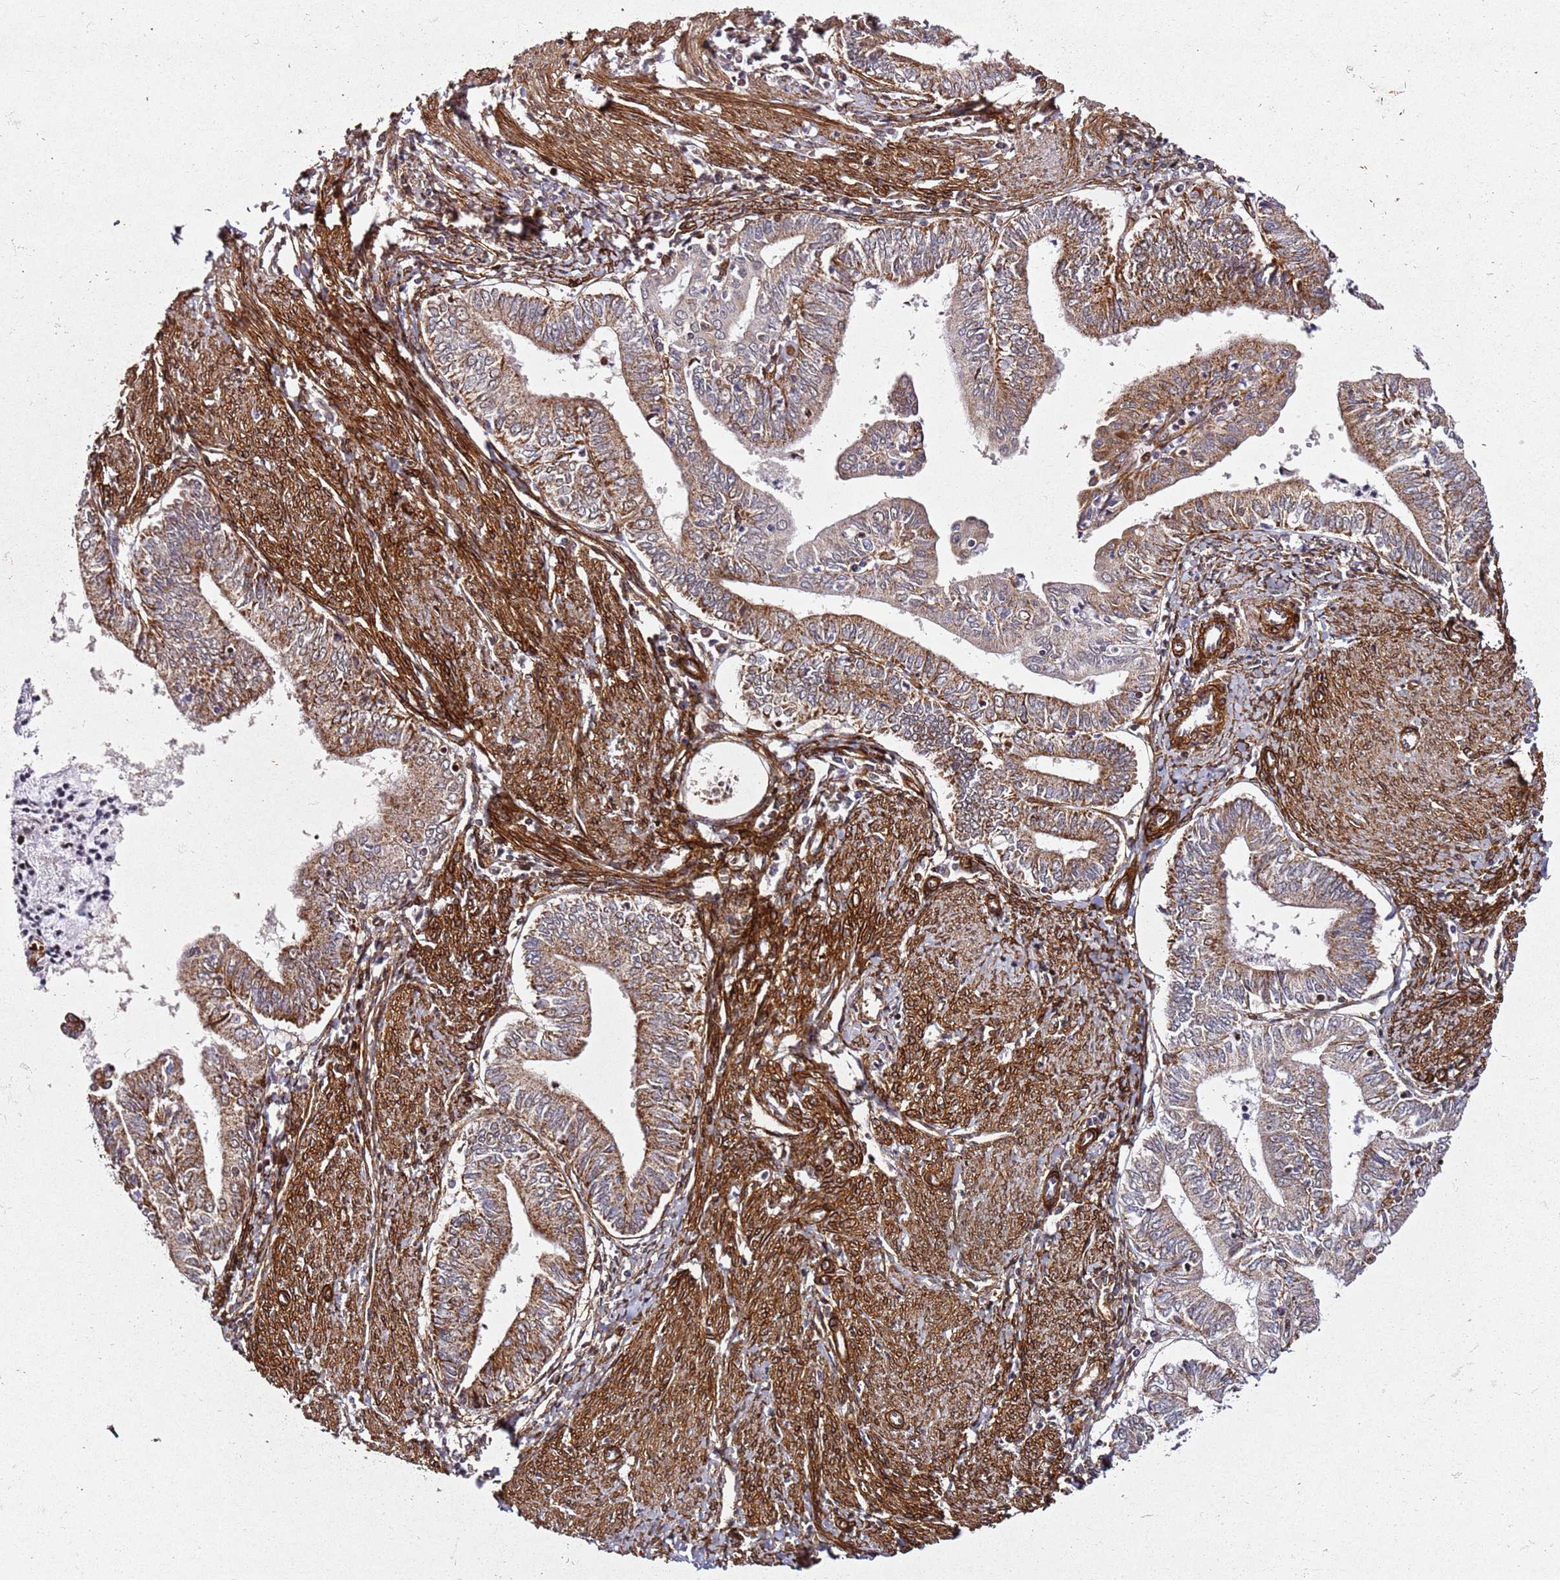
{"staining": {"intensity": "moderate", "quantity": ">75%", "location": "cytoplasmic/membranous"}, "tissue": "endometrial cancer", "cell_type": "Tumor cells", "image_type": "cancer", "snomed": [{"axis": "morphology", "description": "Adenocarcinoma, NOS"}, {"axis": "topography", "description": "Endometrium"}], "caption": "A histopathology image showing moderate cytoplasmic/membranous expression in approximately >75% of tumor cells in adenocarcinoma (endometrial), as visualized by brown immunohistochemical staining.", "gene": "ZNF296", "patient": {"sex": "female", "age": 66}}